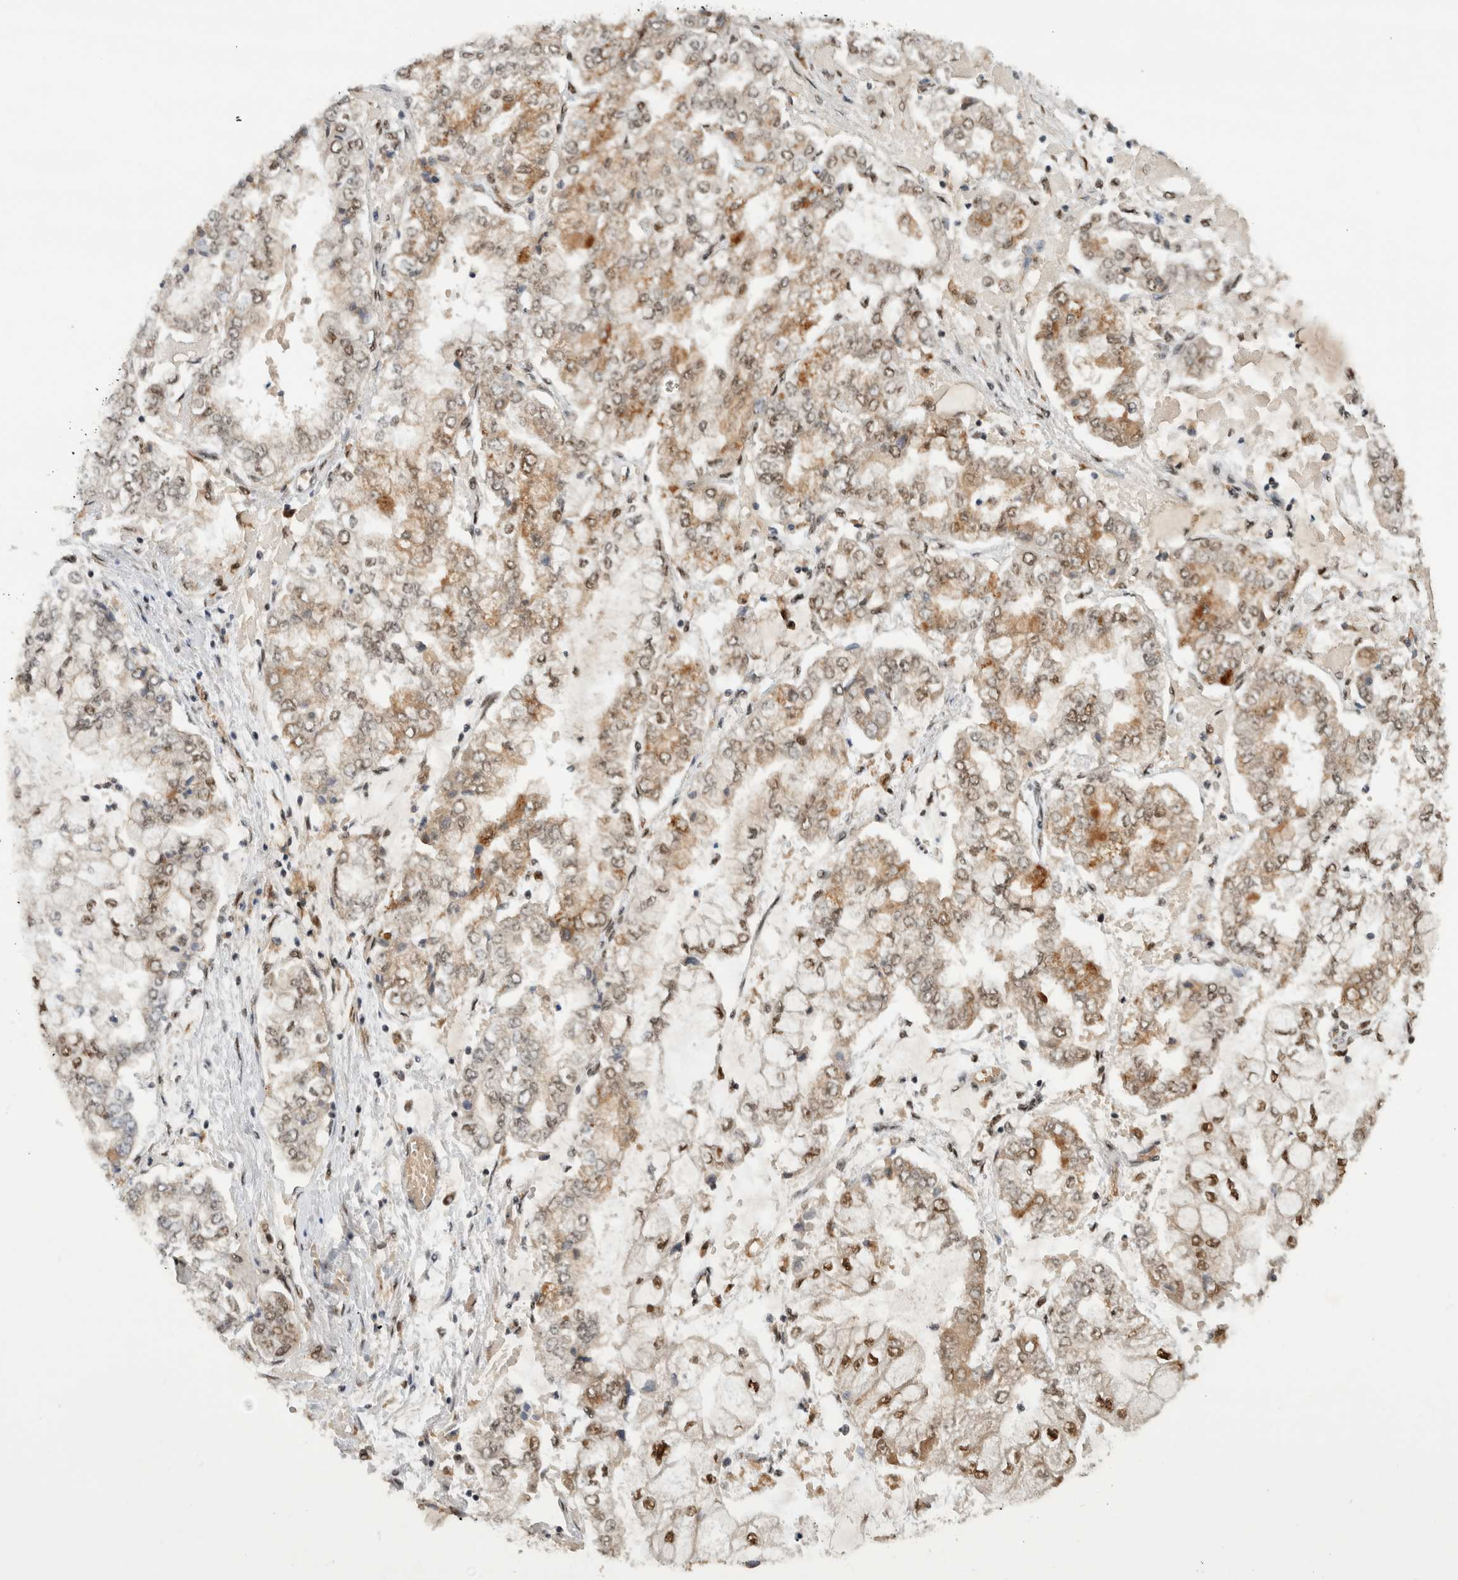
{"staining": {"intensity": "moderate", "quantity": ">75%", "location": "cytoplasmic/membranous,nuclear"}, "tissue": "stomach cancer", "cell_type": "Tumor cells", "image_type": "cancer", "snomed": [{"axis": "morphology", "description": "Adenocarcinoma, NOS"}, {"axis": "topography", "description": "Stomach"}], "caption": "About >75% of tumor cells in adenocarcinoma (stomach) reveal moderate cytoplasmic/membranous and nuclear protein expression as visualized by brown immunohistochemical staining.", "gene": "NCAPG2", "patient": {"sex": "male", "age": 76}}